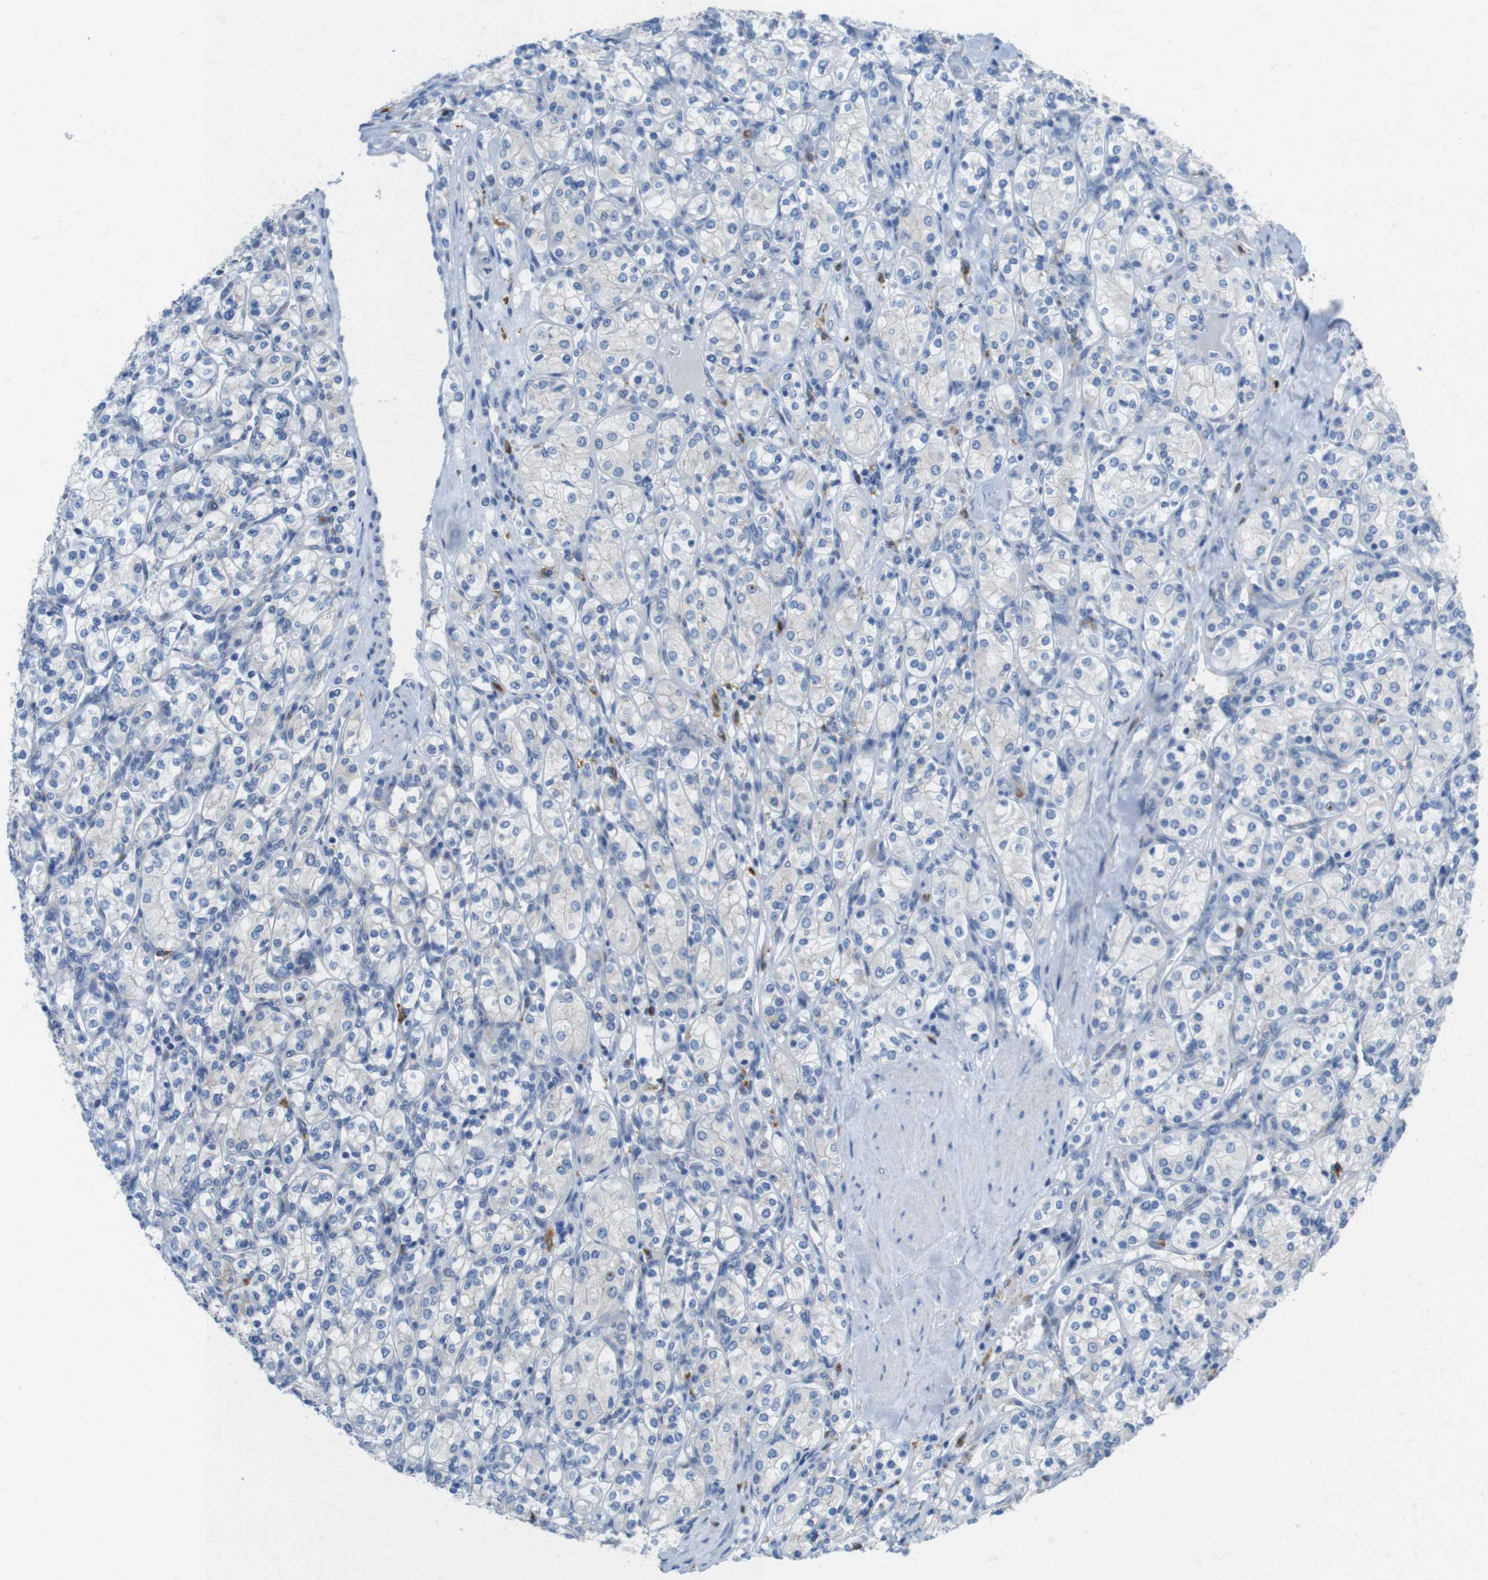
{"staining": {"intensity": "negative", "quantity": "none", "location": "none"}, "tissue": "renal cancer", "cell_type": "Tumor cells", "image_type": "cancer", "snomed": [{"axis": "morphology", "description": "Adenocarcinoma, NOS"}, {"axis": "topography", "description": "Kidney"}], "caption": "Tumor cells show no significant protein expression in renal cancer. (Stains: DAB IHC with hematoxylin counter stain, Microscopy: brightfield microscopy at high magnification).", "gene": "CLMN", "patient": {"sex": "male", "age": 77}}